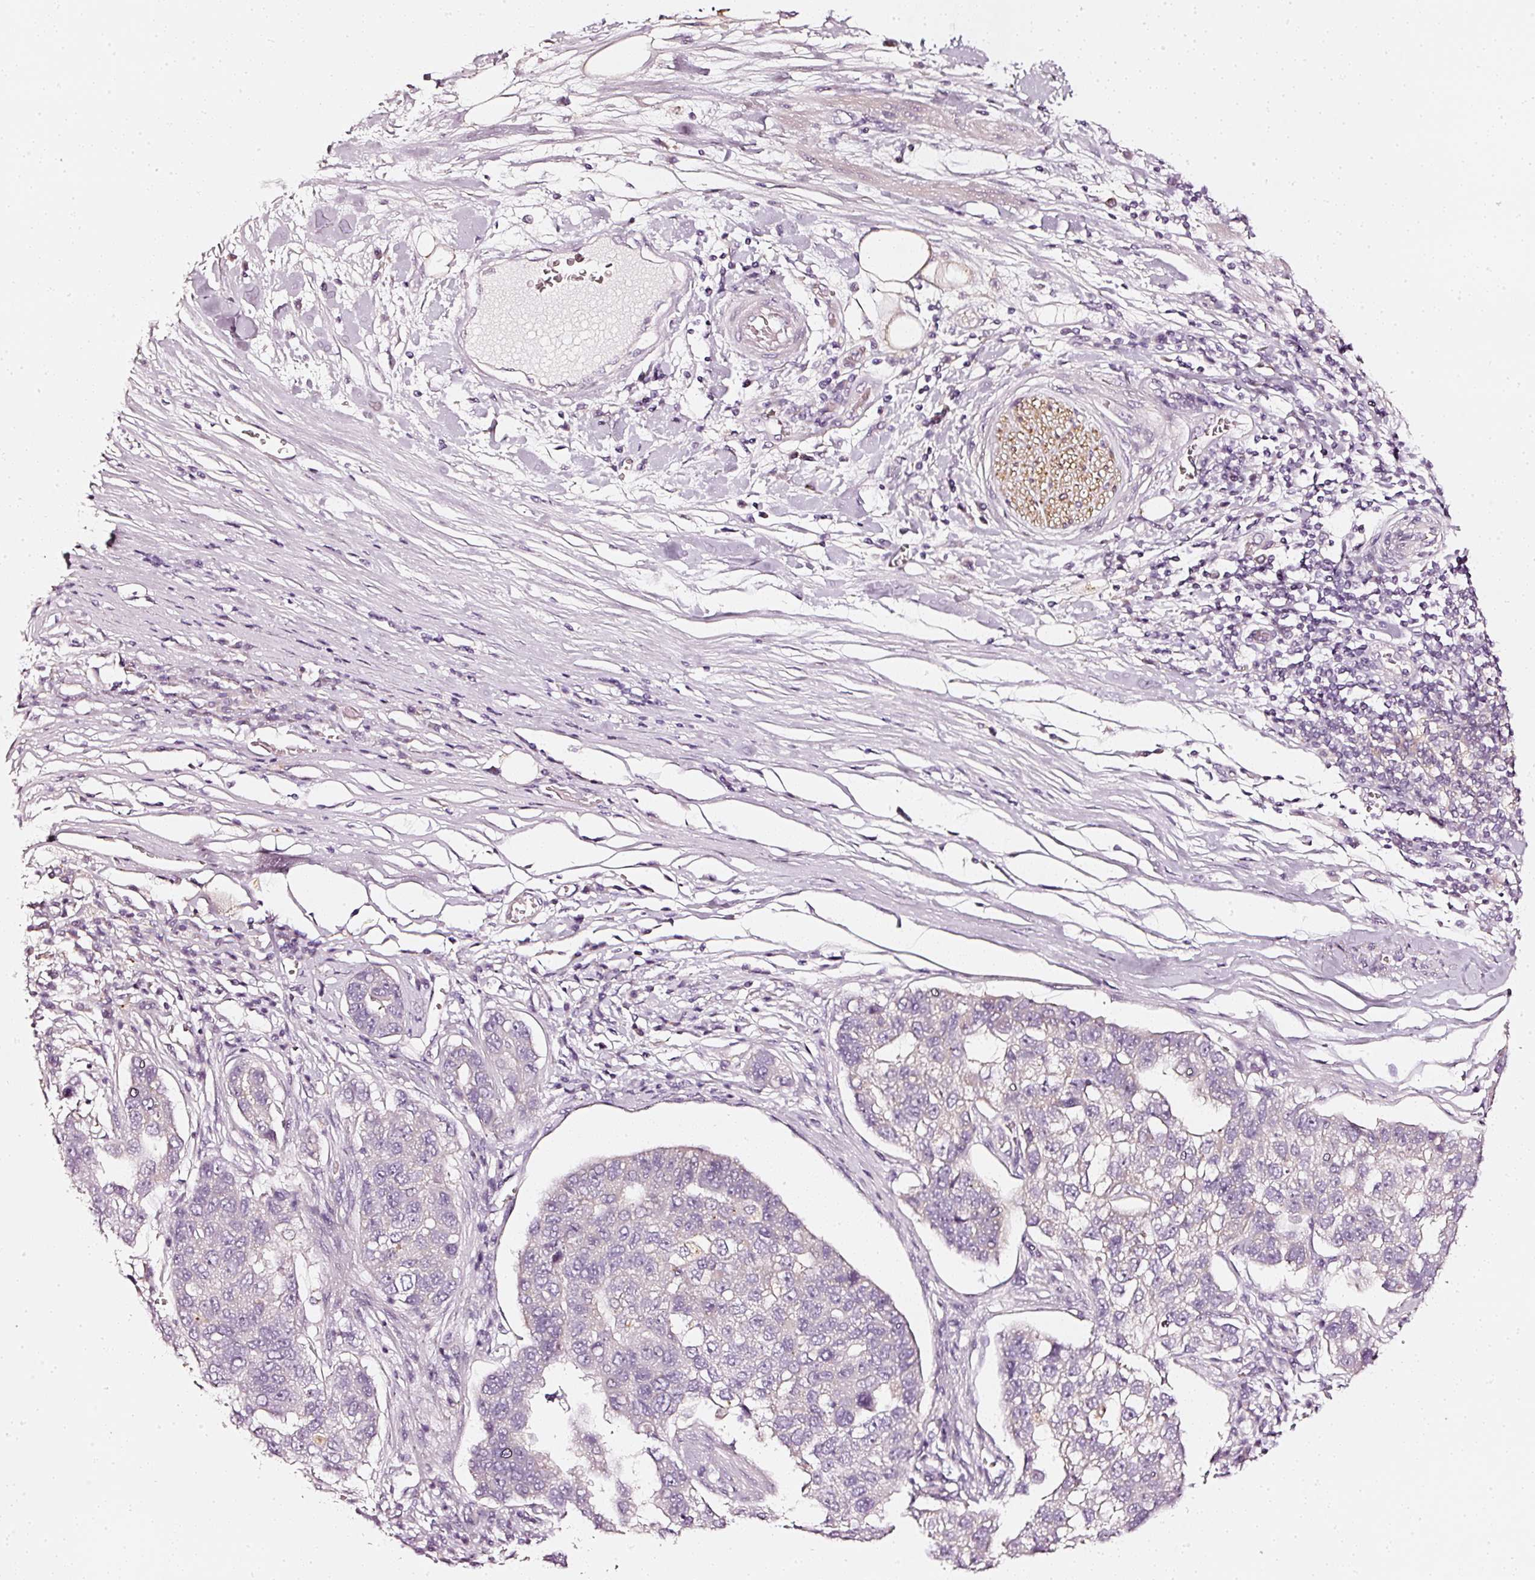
{"staining": {"intensity": "negative", "quantity": "none", "location": "none"}, "tissue": "pancreatic cancer", "cell_type": "Tumor cells", "image_type": "cancer", "snomed": [{"axis": "morphology", "description": "Adenocarcinoma, NOS"}, {"axis": "topography", "description": "Pancreas"}], "caption": "The immunohistochemistry photomicrograph has no significant staining in tumor cells of pancreatic adenocarcinoma tissue.", "gene": "CNP", "patient": {"sex": "female", "age": 61}}